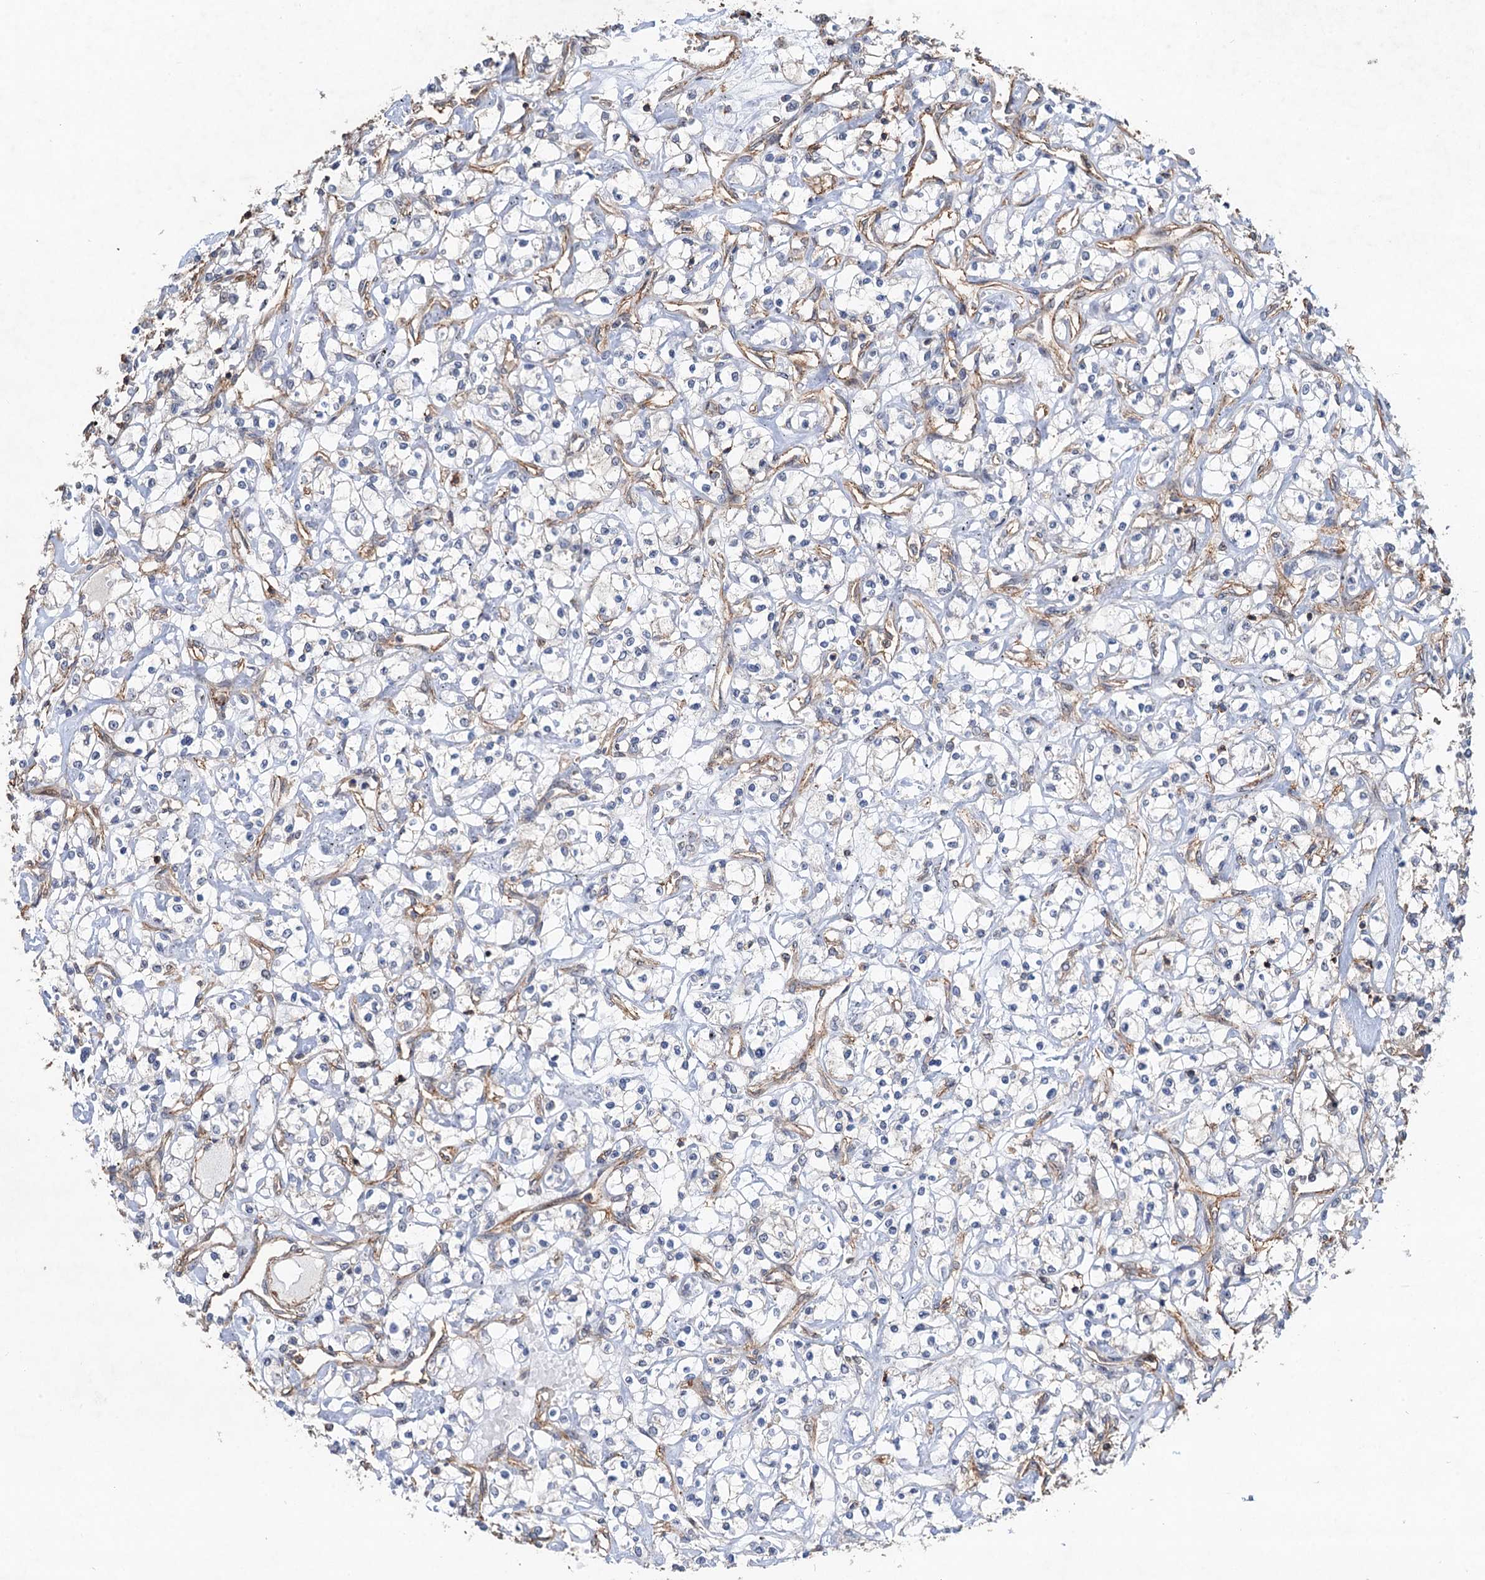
{"staining": {"intensity": "weak", "quantity": "<25%", "location": "cytoplasmic/membranous"}, "tissue": "renal cancer", "cell_type": "Tumor cells", "image_type": "cancer", "snomed": [{"axis": "morphology", "description": "Adenocarcinoma, NOS"}, {"axis": "topography", "description": "Kidney"}], "caption": "High magnification brightfield microscopy of renal cancer (adenocarcinoma) stained with DAB (3,3'-diaminobenzidine) (brown) and counterstained with hematoxylin (blue): tumor cells show no significant expression.", "gene": "TMA16", "patient": {"sex": "female", "age": 59}}